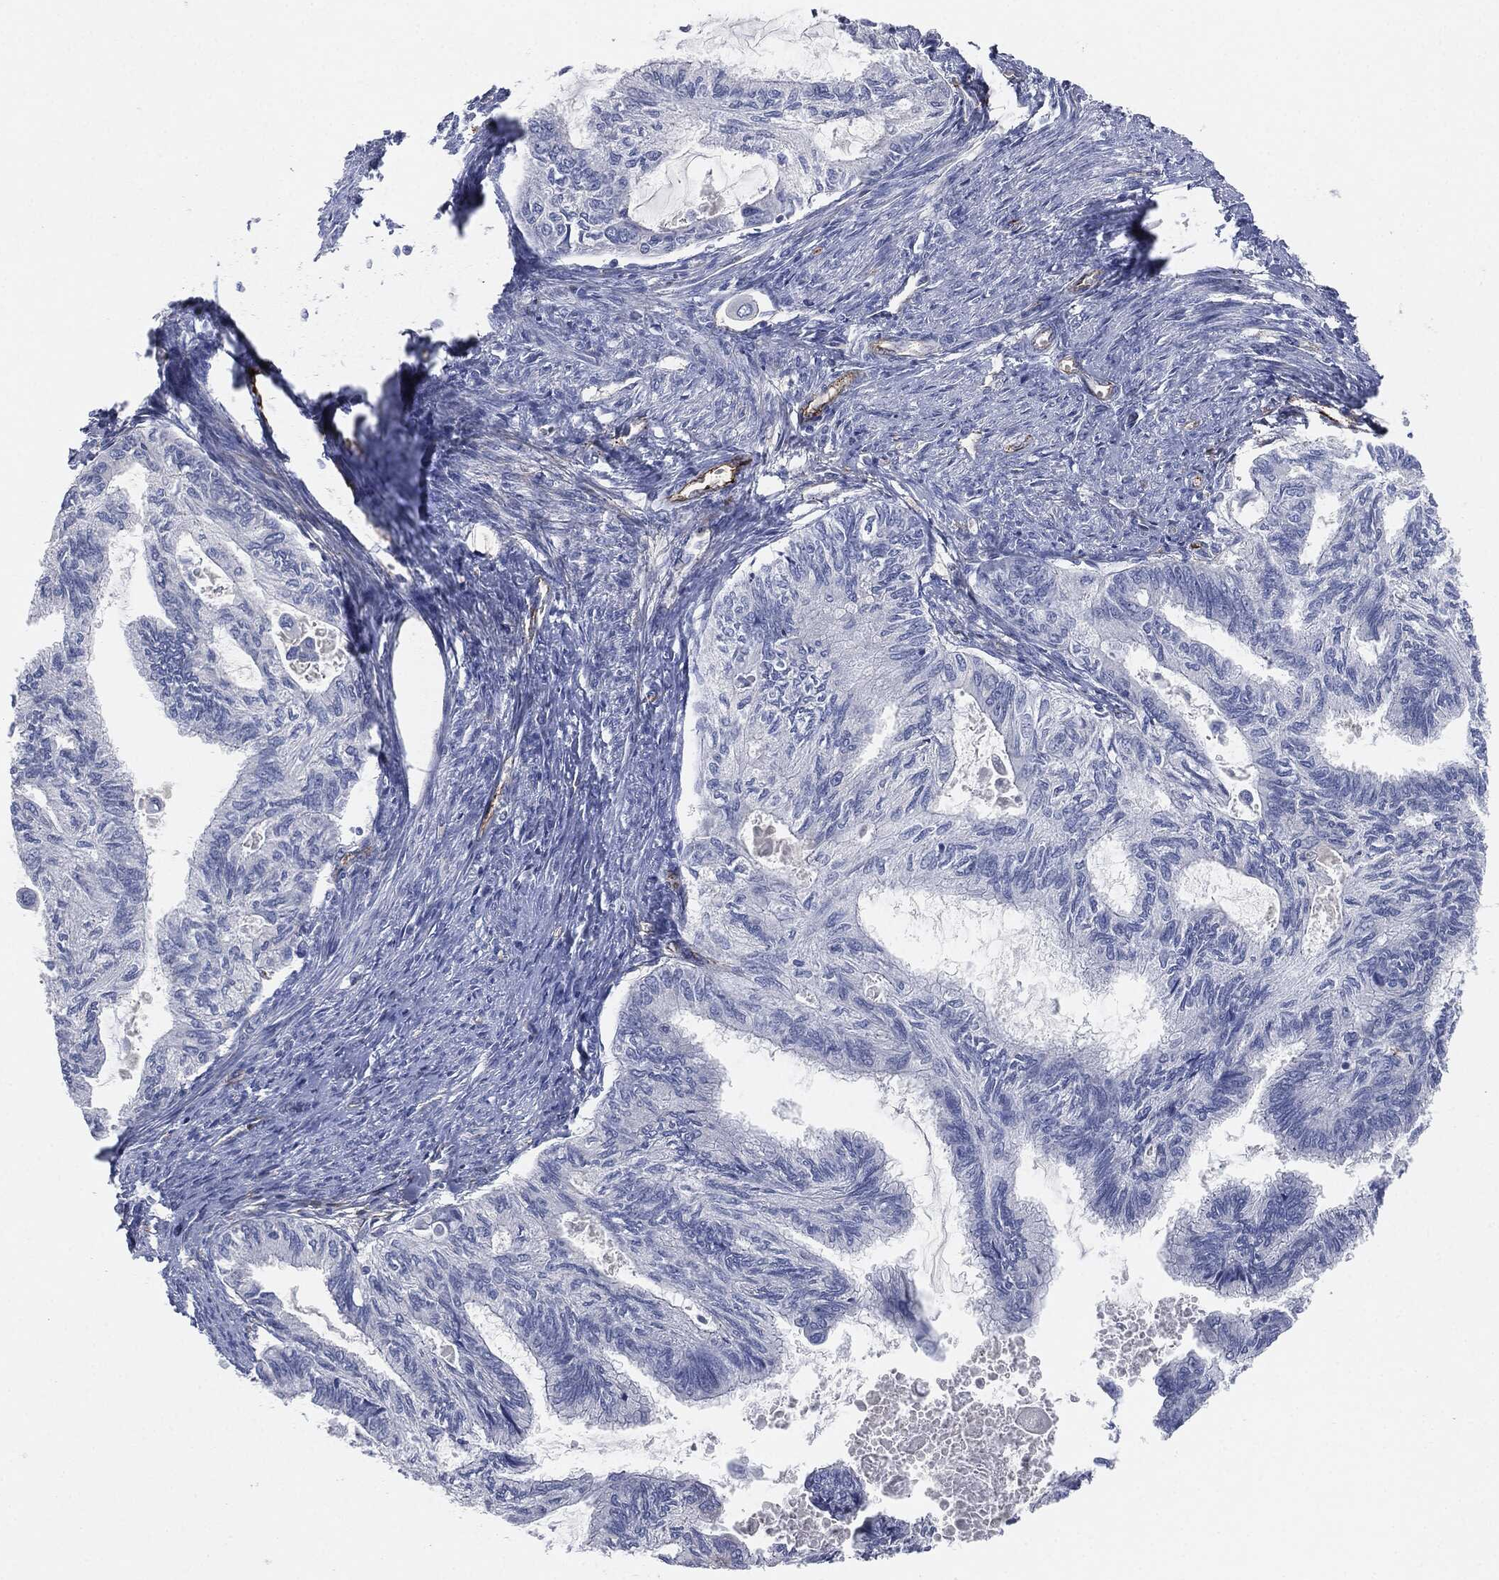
{"staining": {"intensity": "negative", "quantity": "none", "location": "none"}, "tissue": "endometrial cancer", "cell_type": "Tumor cells", "image_type": "cancer", "snomed": [{"axis": "morphology", "description": "Adenocarcinoma, NOS"}, {"axis": "topography", "description": "Endometrium"}], "caption": "Endometrial cancer (adenocarcinoma) stained for a protein using IHC shows no staining tumor cells.", "gene": "APOB", "patient": {"sex": "female", "age": 86}}